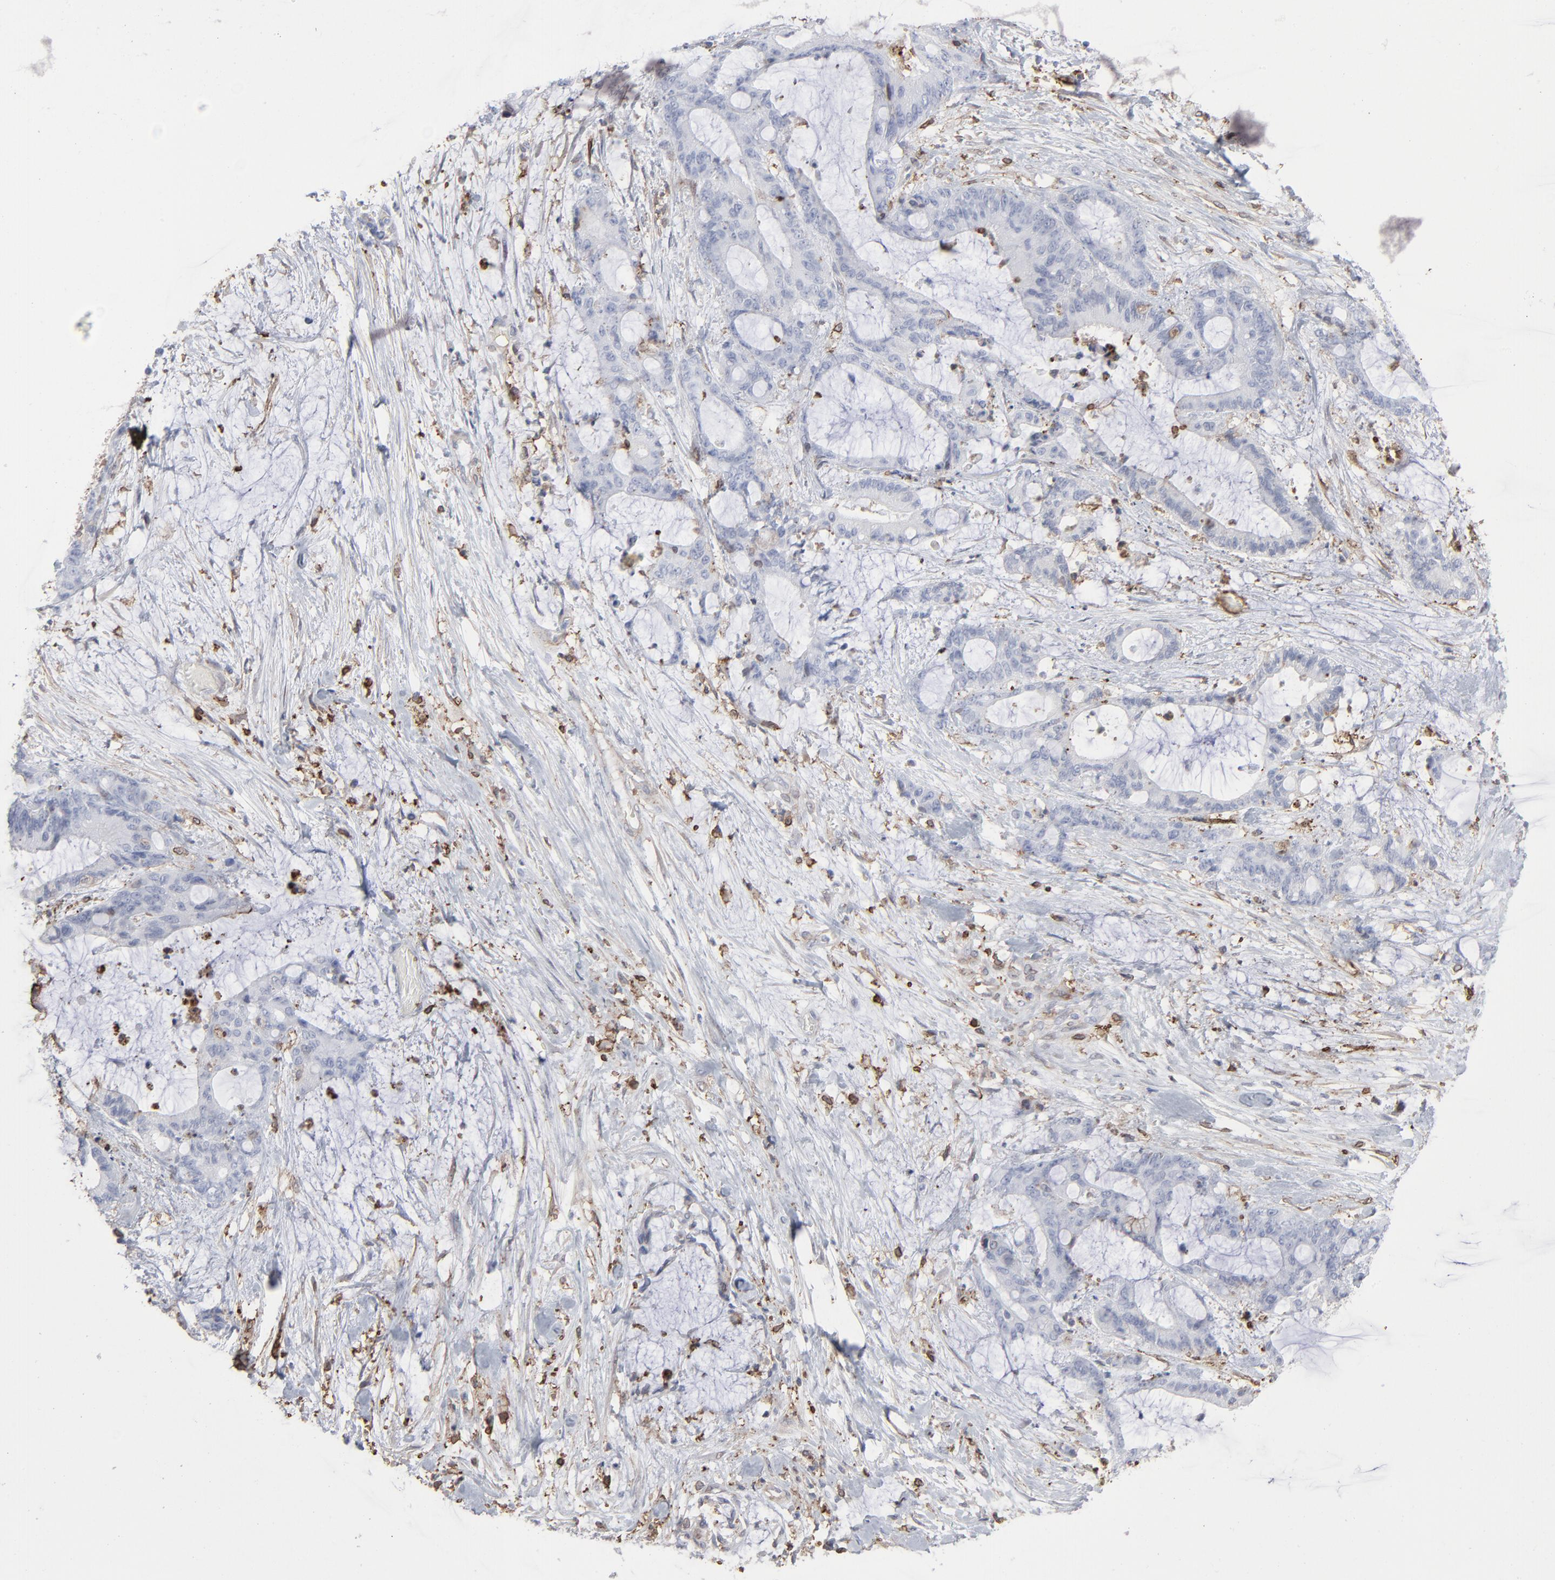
{"staining": {"intensity": "weak", "quantity": "<25%", "location": "cytoplasmic/membranous,nuclear"}, "tissue": "liver cancer", "cell_type": "Tumor cells", "image_type": "cancer", "snomed": [{"axis": "morphology", "description": "Cholangiocarcinoma"}, {"axis": "topography", "description": "Liver"}], "caption": "Liver cancer was stained to show a protein in brown. There is no significant staining in tumor cells. (DAB (3,3'-diaminobenzidine) immunohistochemistry (IHC), high magnification).", "gene": "ANXA5", "patient": {"sex": "female", "age": 73}}